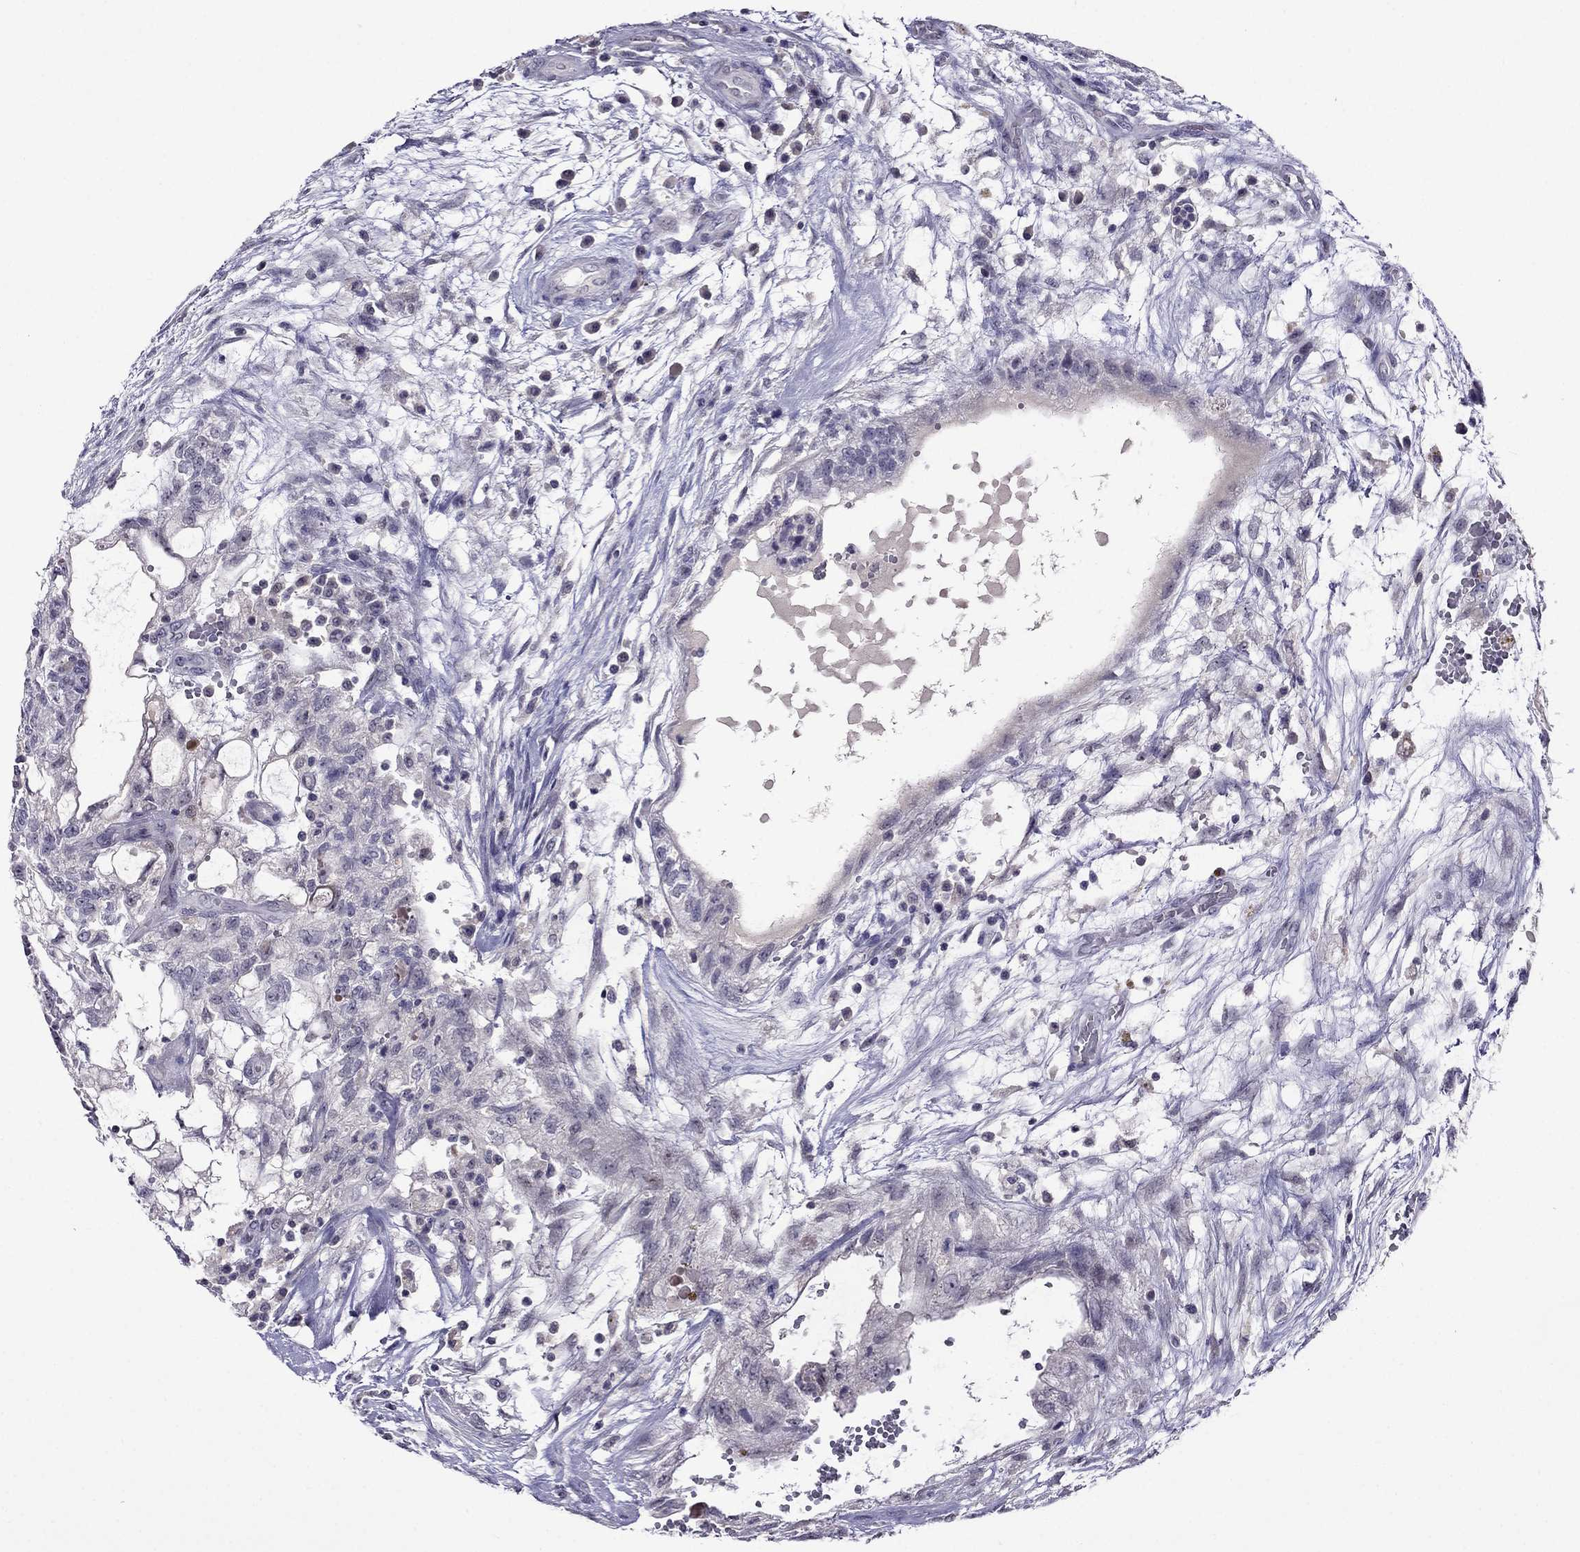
{"staining": {"intensity": "negative", "quantity": "none", "location": "none"}, "tissue": "testis cancer", "cell_type": "Tumor cells", "image_type": "cancer", "snomed": [{"axis": "morphology", "description": "Normal tissue, NOS"}, {"axis": "morphology", "description": "Carcinoma, Embryonal, NOS"}, {"axis": "topography", "description": "Testis"}, {"axis": "topography", "description": "Epididymis"}], "caption": "Immunohistochemistry (IHC) photomicrograph of neoplastic tissue: human testis cancer stained with DAB displays no significant protein expression in tumor cells.", "gene": "SPTBN4", "patient": {"sex": "male", "age": 32}}